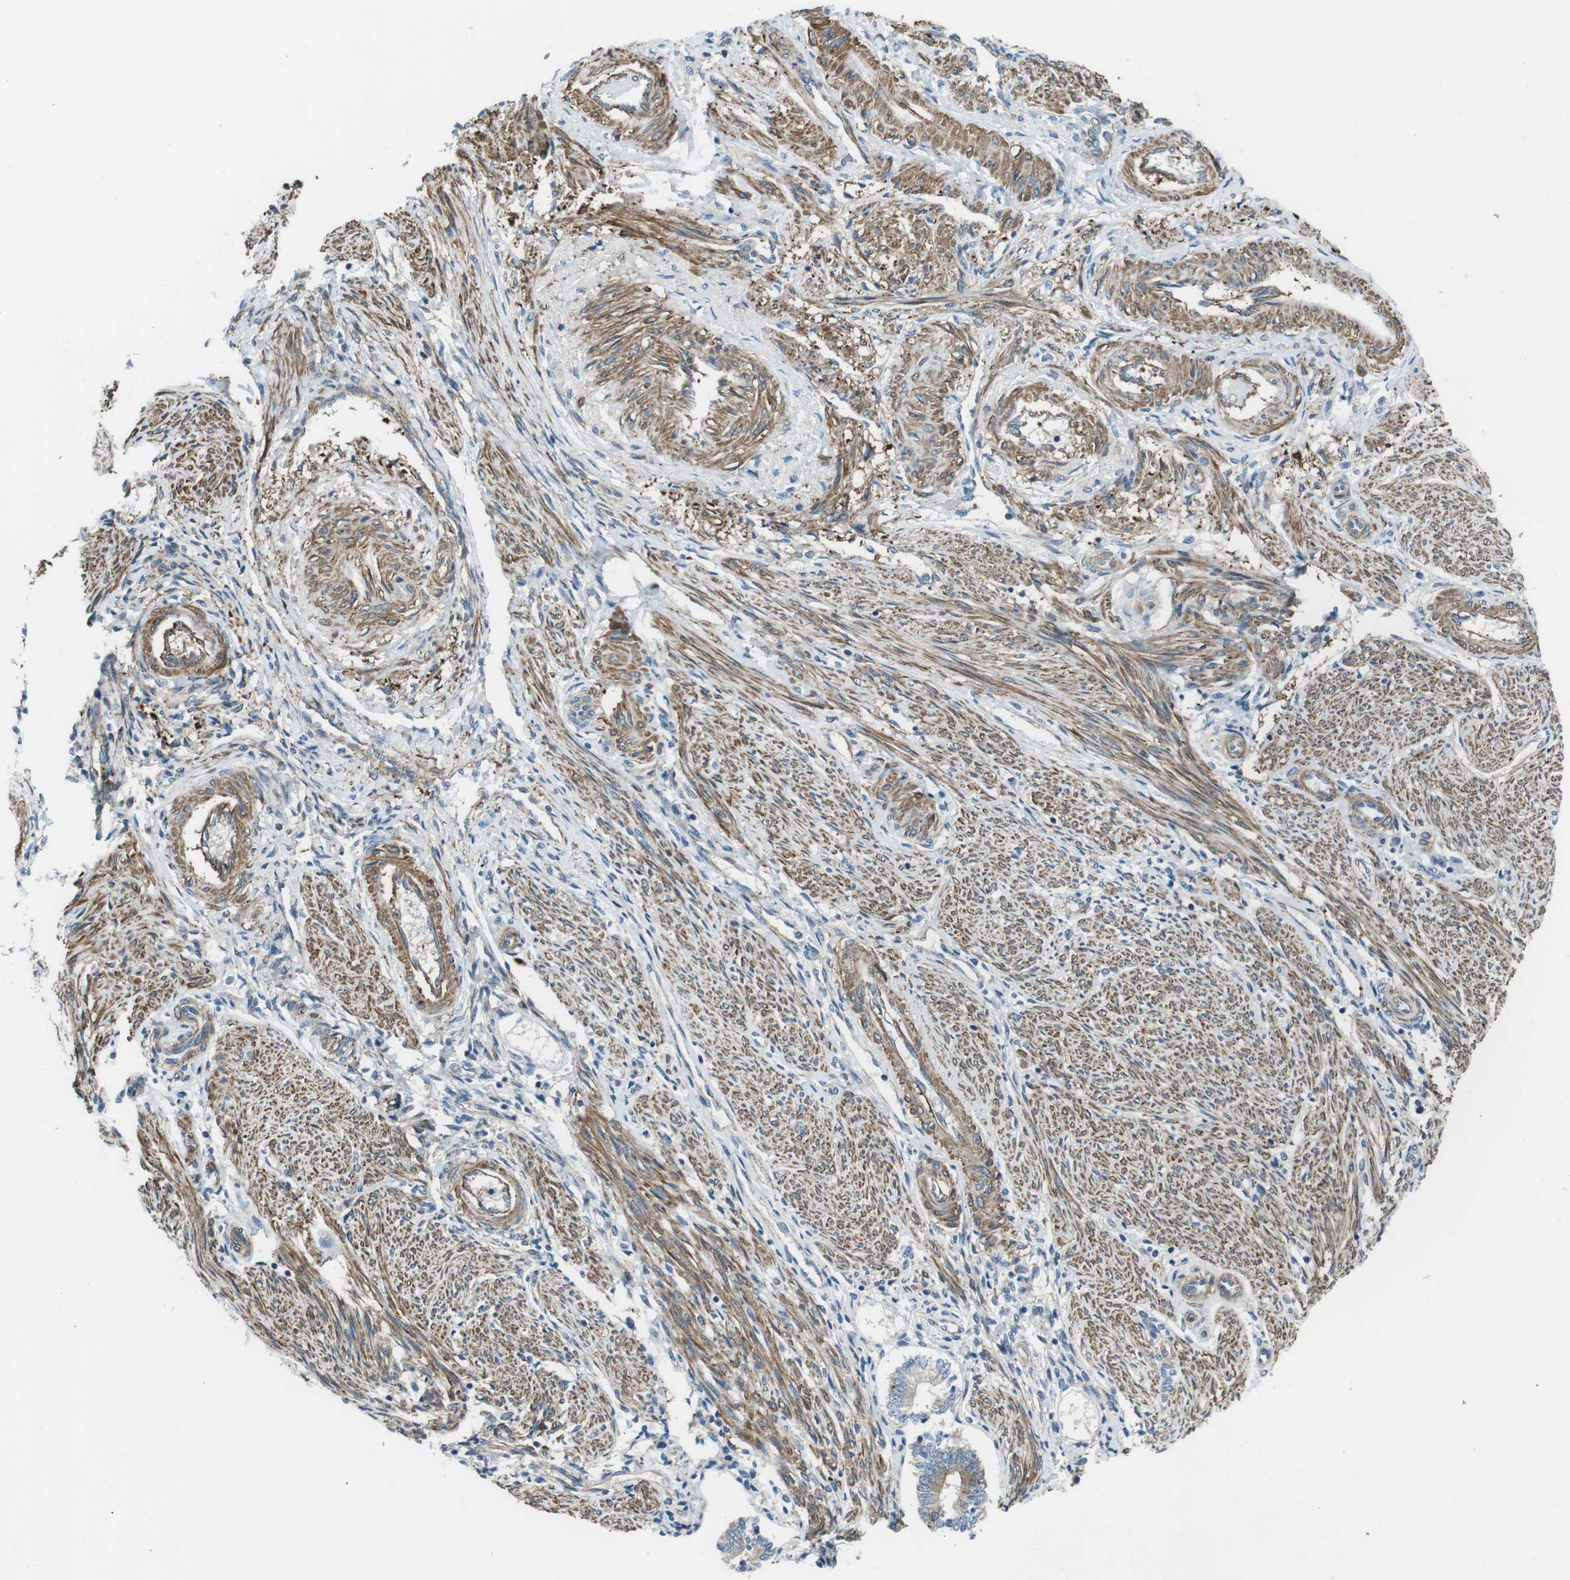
{"staining": {"intensity": "negative", "quantity": "none", "location": "none"}, "tissue": "endometrium", "cell_type": "Cells in endometrial stroma", "image_type": "normal", "snomed": [{"axis": "morphology", "description": "Normal tissue, NOS"}, {"axis": "topography", "description": "Endometrium"}], "caption": "Histopathology image shows no significant protein staining in cells in endometrial stroma of normal endometrium.", "gene": "FAM174B", "patient": {"sex": "female", "age": 42}}